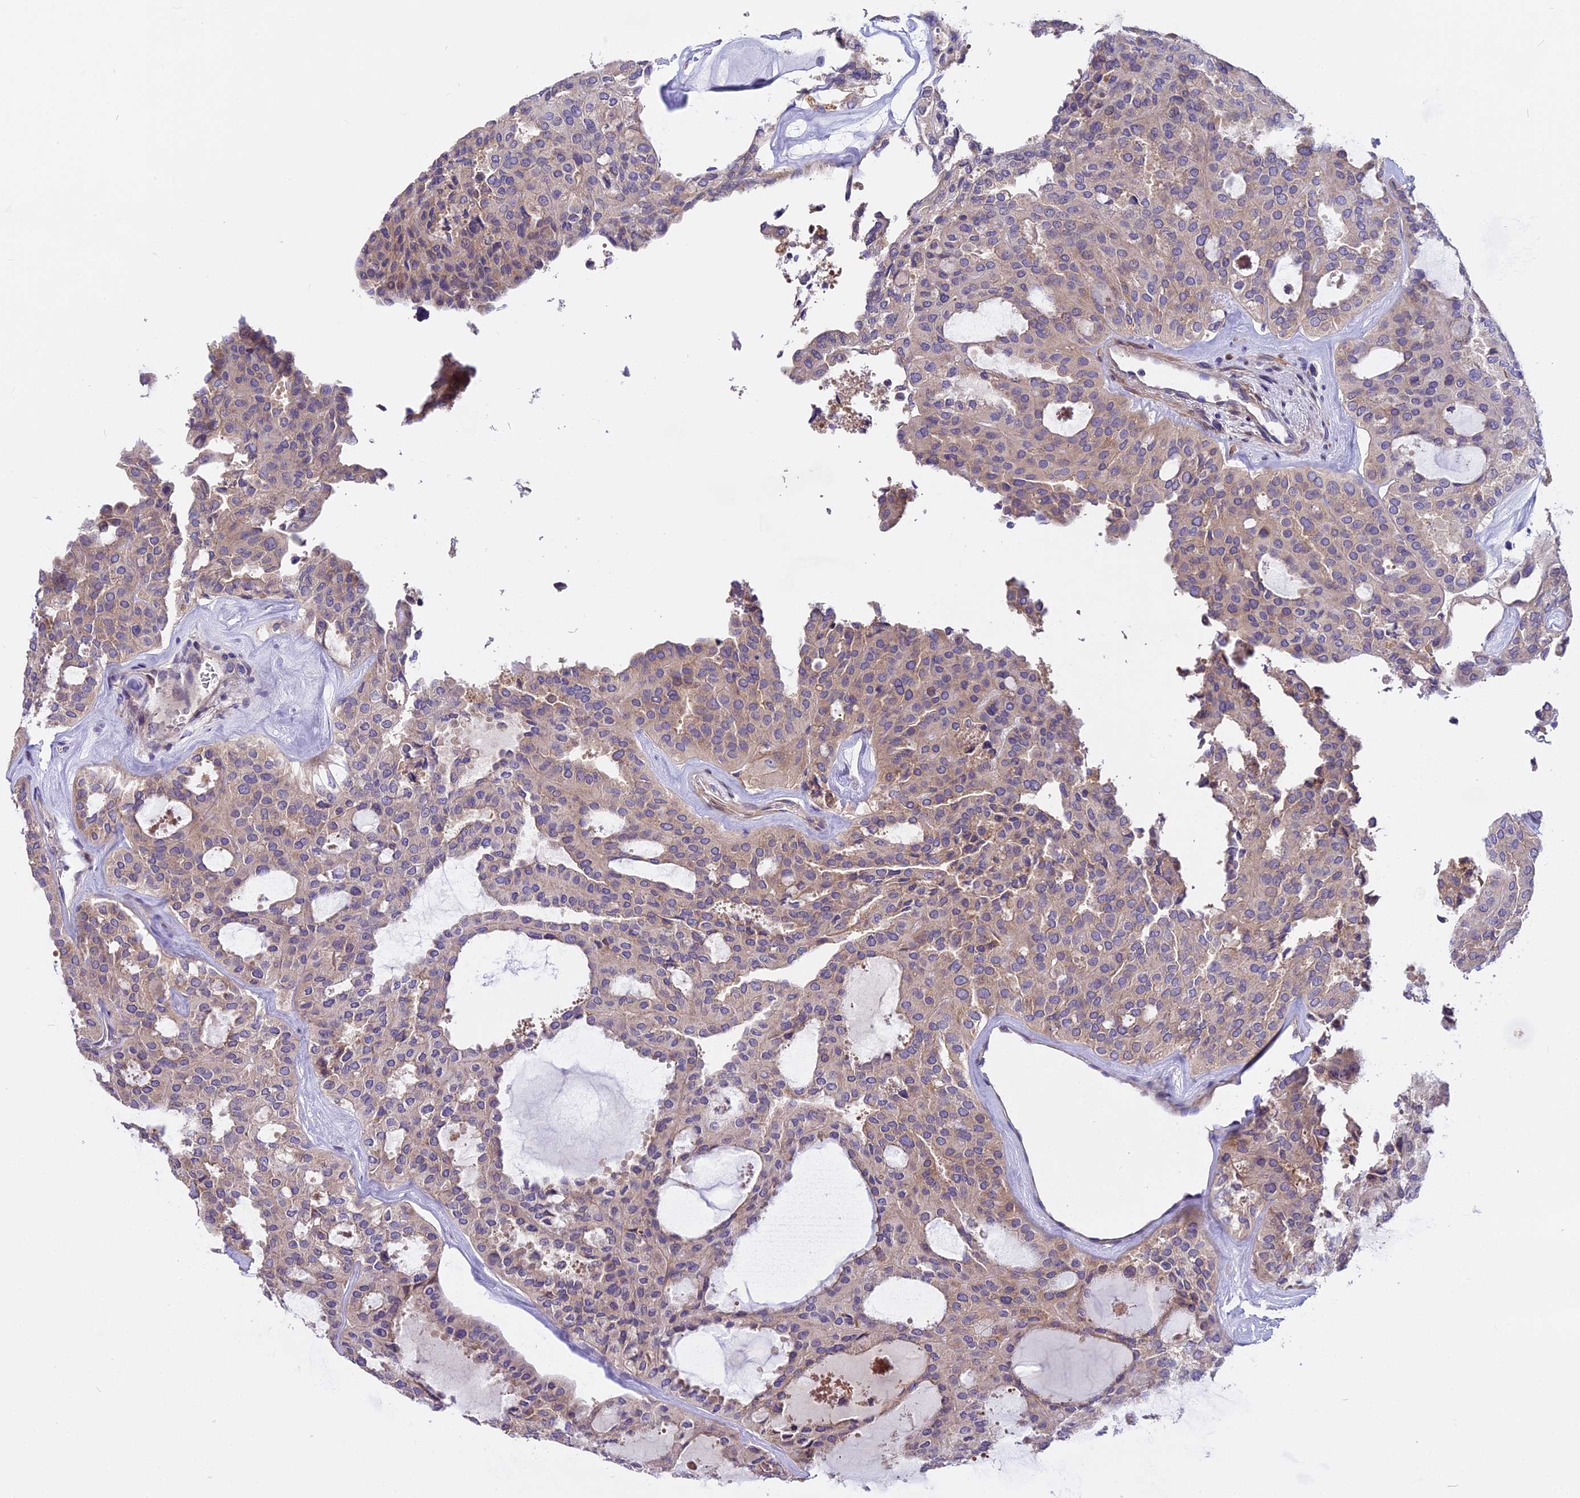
{"staining": {"intensity": "weak", "quantity": ">75%", "location": "cytoplasmic/membranous"}, "tissue": "thyroid cancer", "cell_type": "Tumor cells", "image_type": "cancer", "snomed": [{"axis": "morphology", "description": "Follicular adenoma carcinoma, NOS"}, {"axis": "topography", "description": "Thyroid gland"}], "caption": "Thyroid cancer (follicular adenoma carcinoma) stained for a protein demonstrates weak cytoplasmic/membranous positivity in tumor cells.", "gene": "FAM98C", "patient": {"sex": "male", "age": 75}}